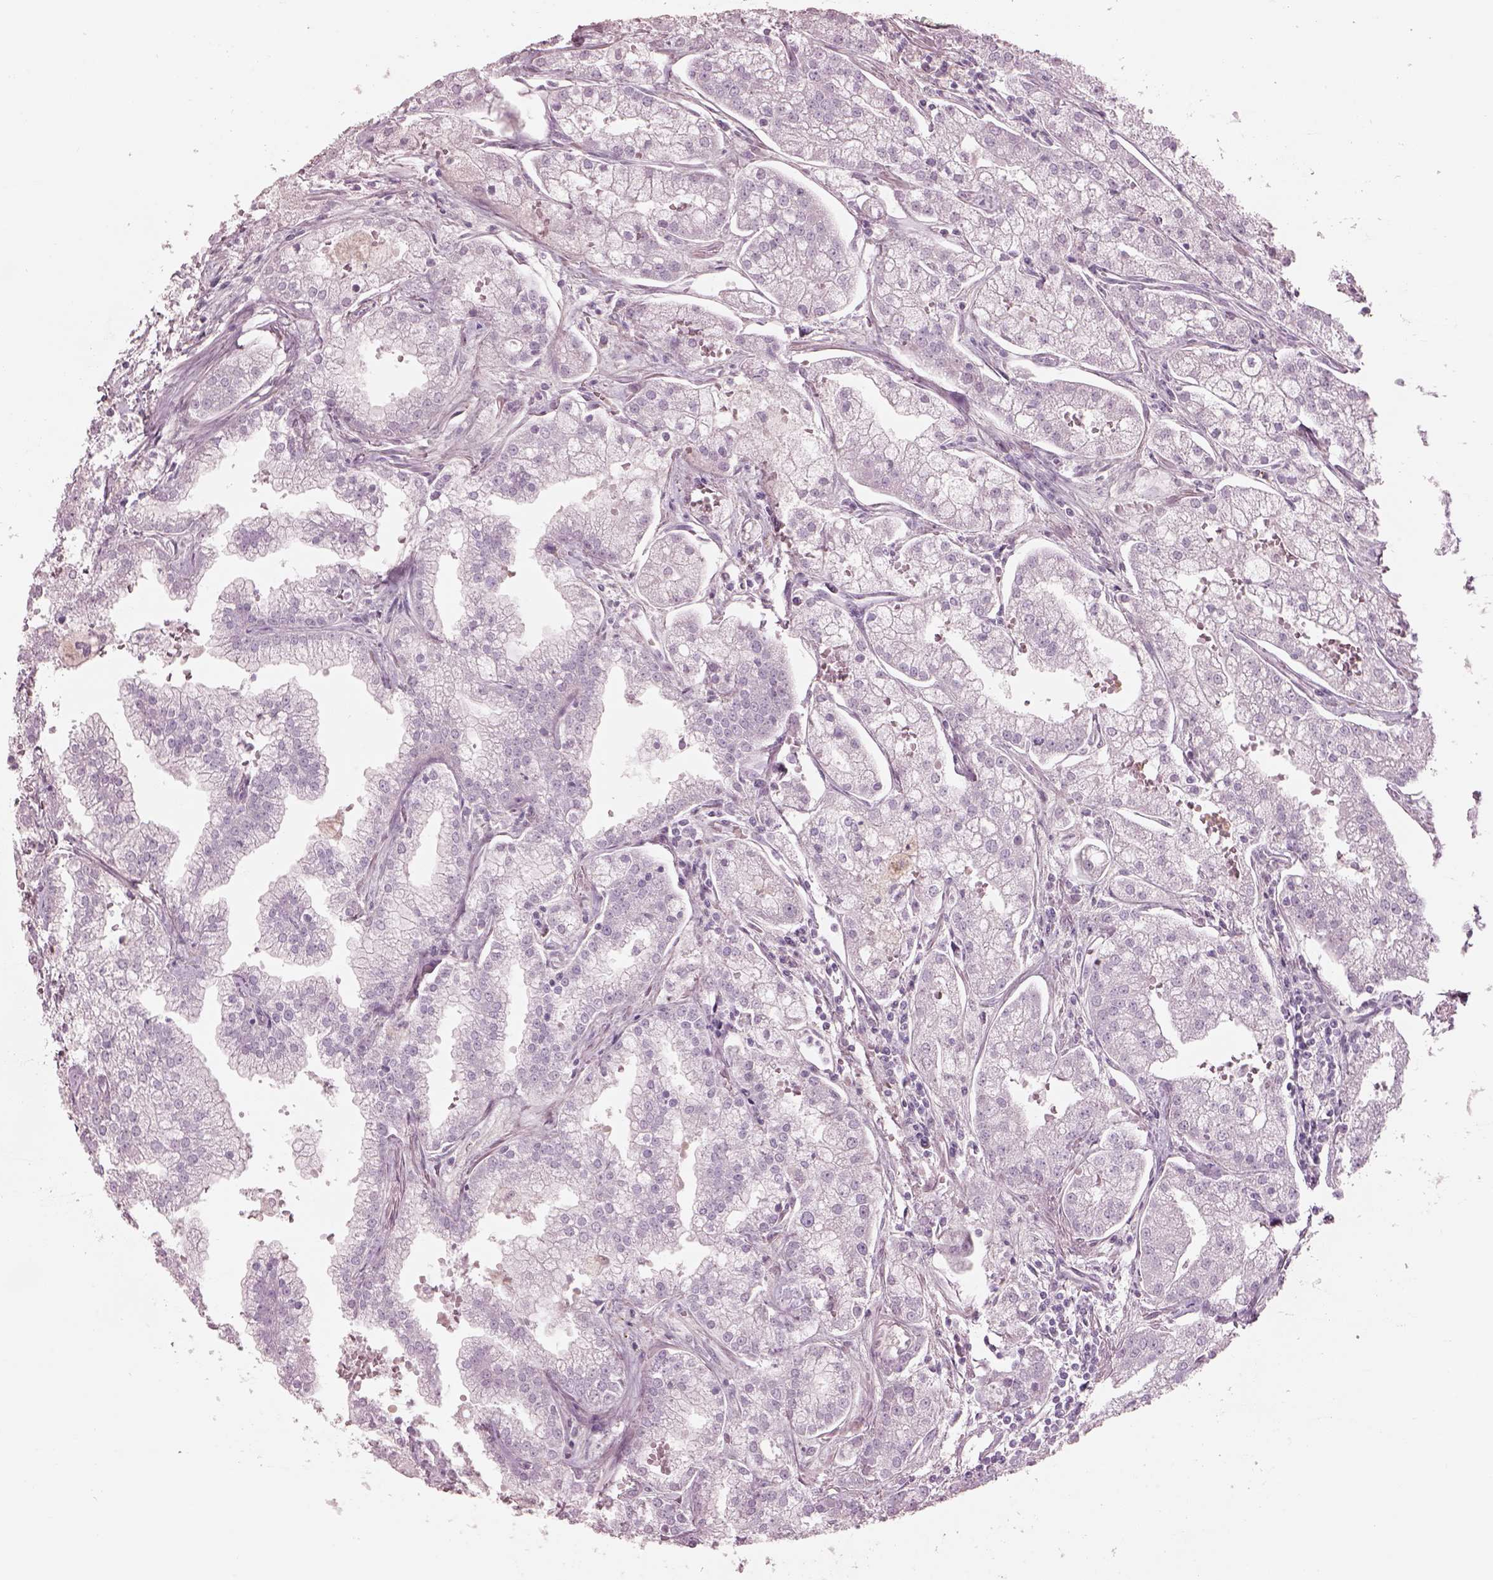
{"staining": {"intensity": "negative", "quantity": "none", "location": "none"}, "tissue": "prostate cancer", "cell_type": "Tumor cells", "image_type": "cancer", "snomed": [{"axis": "morphology", "description": "Adenocarcinoma, NOS"}, {"axis": "topography", "description": "Prostate"}], "caption": "There is no significant positivity in tumor cells of prostate cancer.", "gene": "CADM2", "patient": {"sex": "male", "age": 70}}